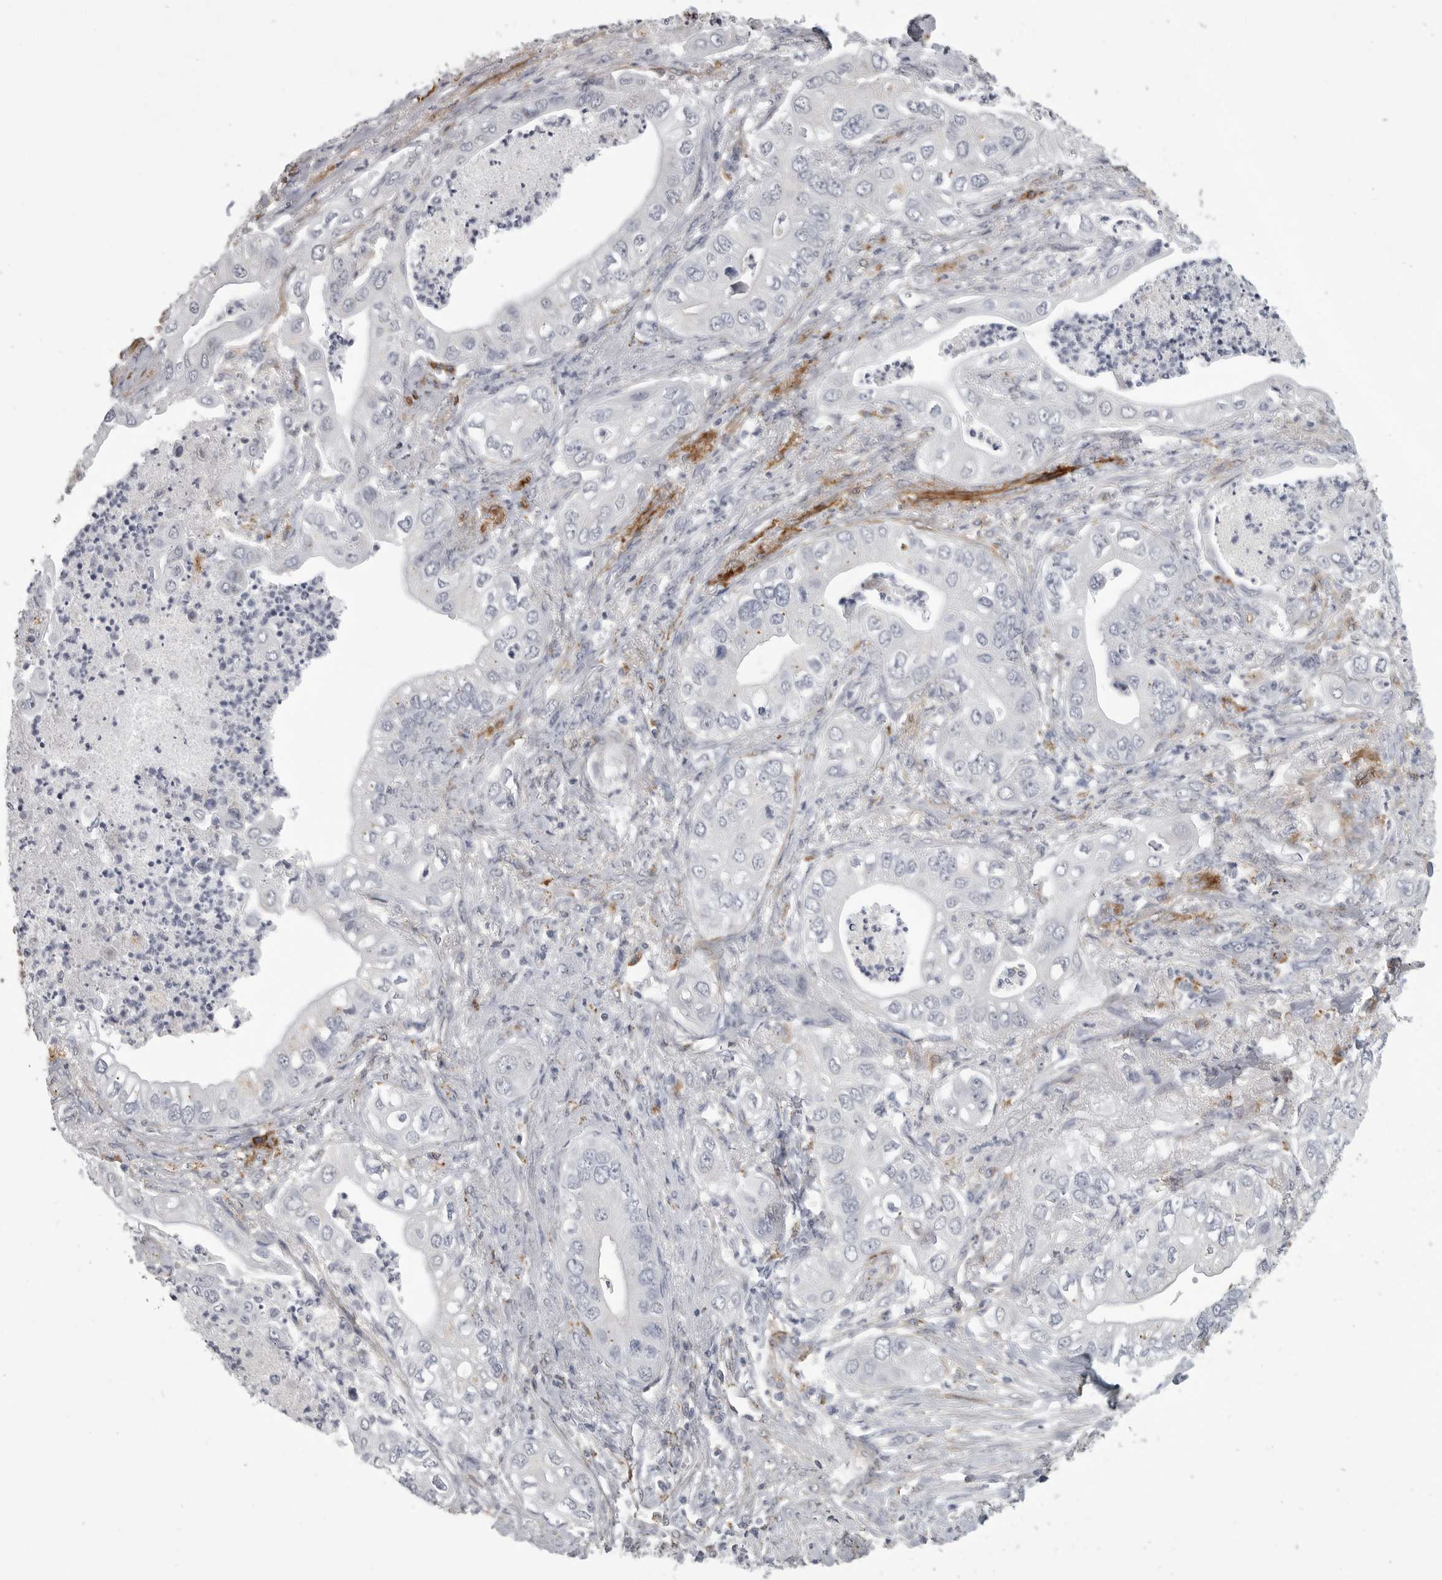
{"staining": {"intensity": "negative", "quantity": "none", "location": "none"}, "tissue": "pancreatic cancer", "cell_type": "Tumor cells", "image_type": "cancer", "snomed": [{"axis": "morphology", "description": "Adenocarcinoma, NOS"}, {"axis": "topography", "description": "Pancreas"}], "caption": "Human pancreatic cancer stained for a protein using immunohistochemistry reveals no positivity in tumor cells.", "gene": "AOC3", "patient": {"sex": "female", "age": 78}}